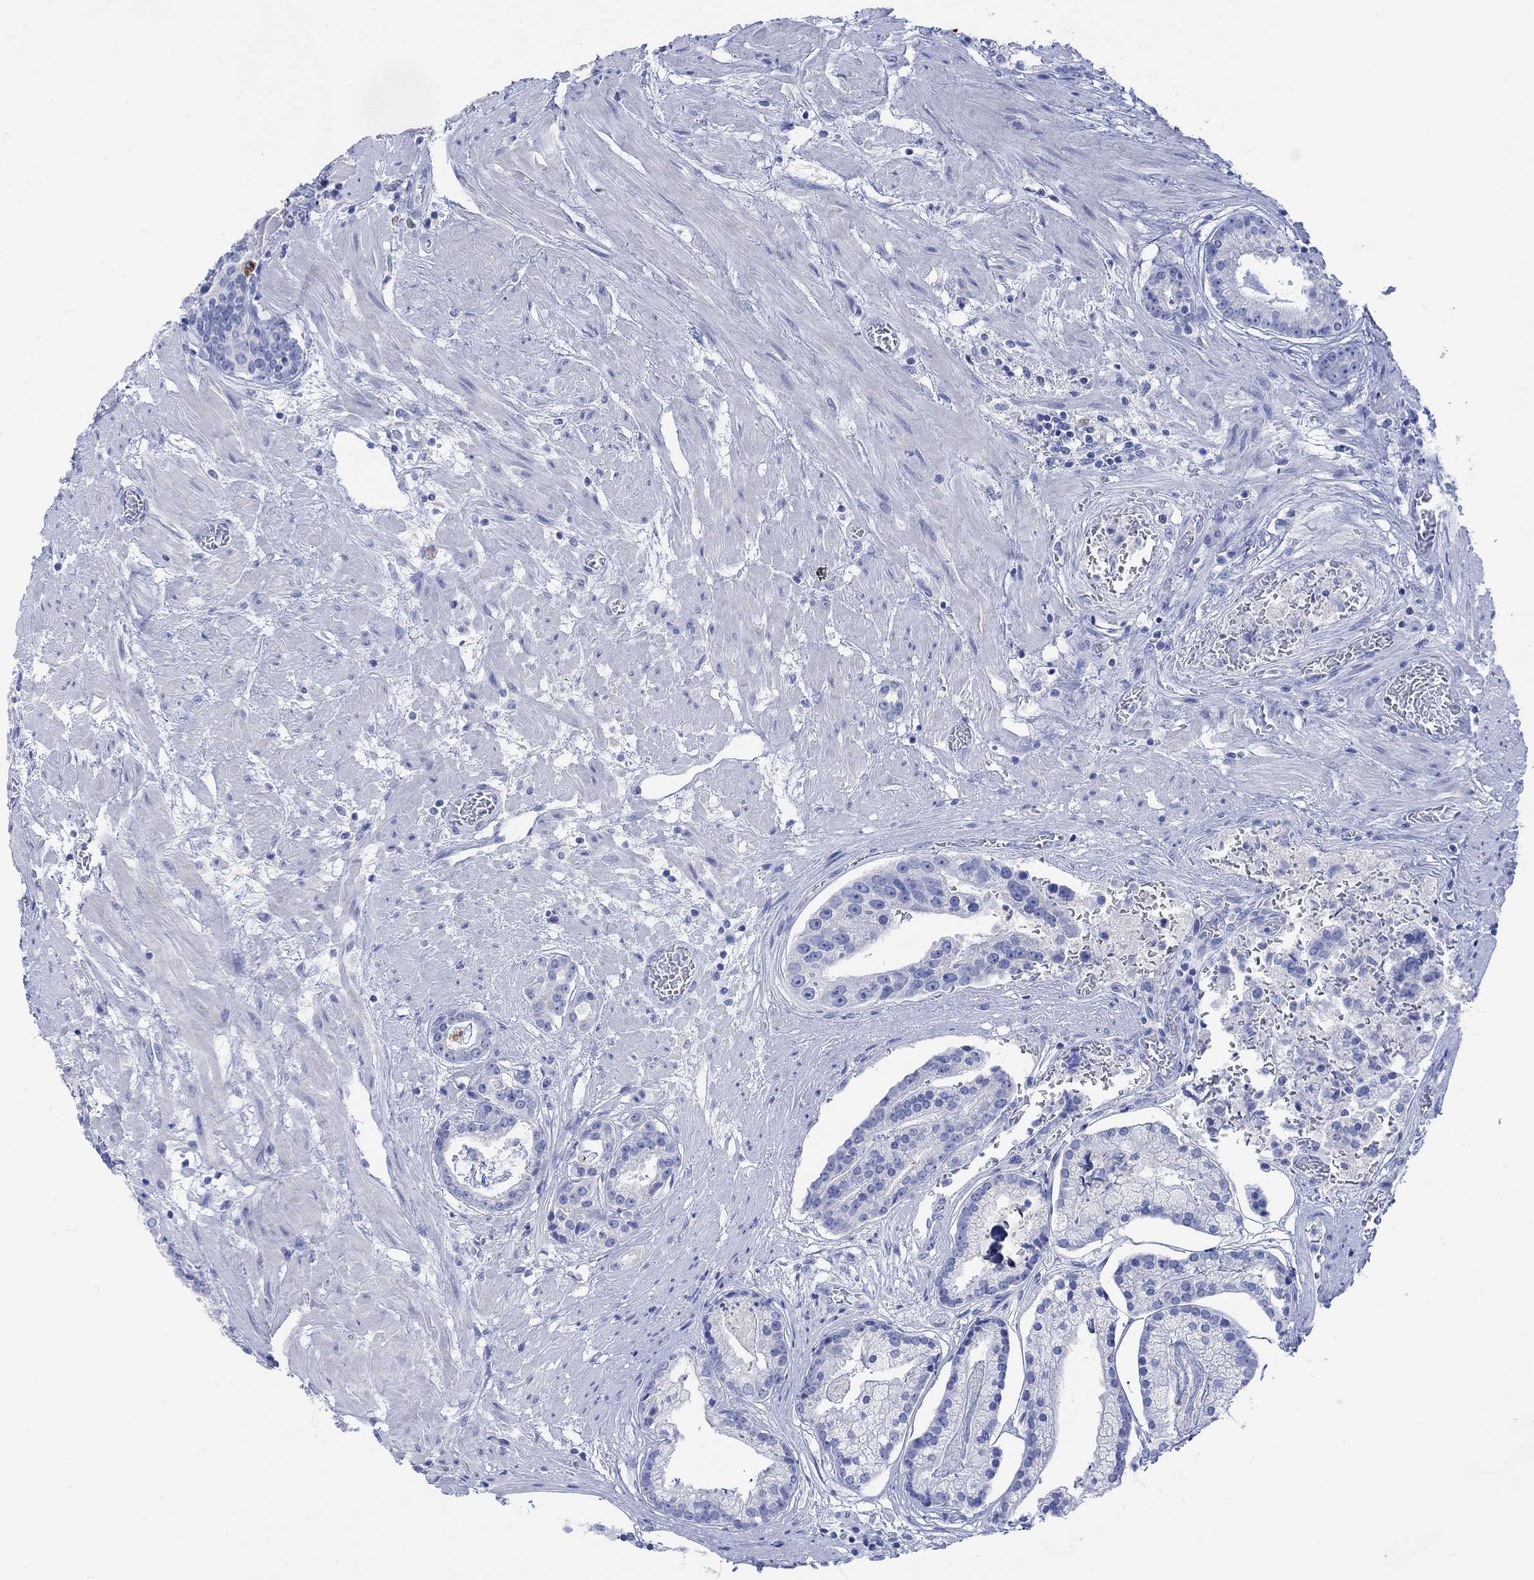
{"staining": {"intensity": "negative", "quantity": "none", "location": "none"}, "tissue": "prostate cancer", "cell_type": "Tumor cells", "image_type": "cancer", "snomed": [{"axis": "morphology", "description": "Adenocarcinoma, NOS"}, {"axis": "topography", "description": "Prostate and seminal vesicle, NOS"}, {"axis": "topography", "description": "Prostate"}], "caption": "IHC of adenocarcinoma (prostate) demonstrates no positivity in tumor cells.", "gene": "CALCA", "patient": {"sex": "male", "age": 44}}